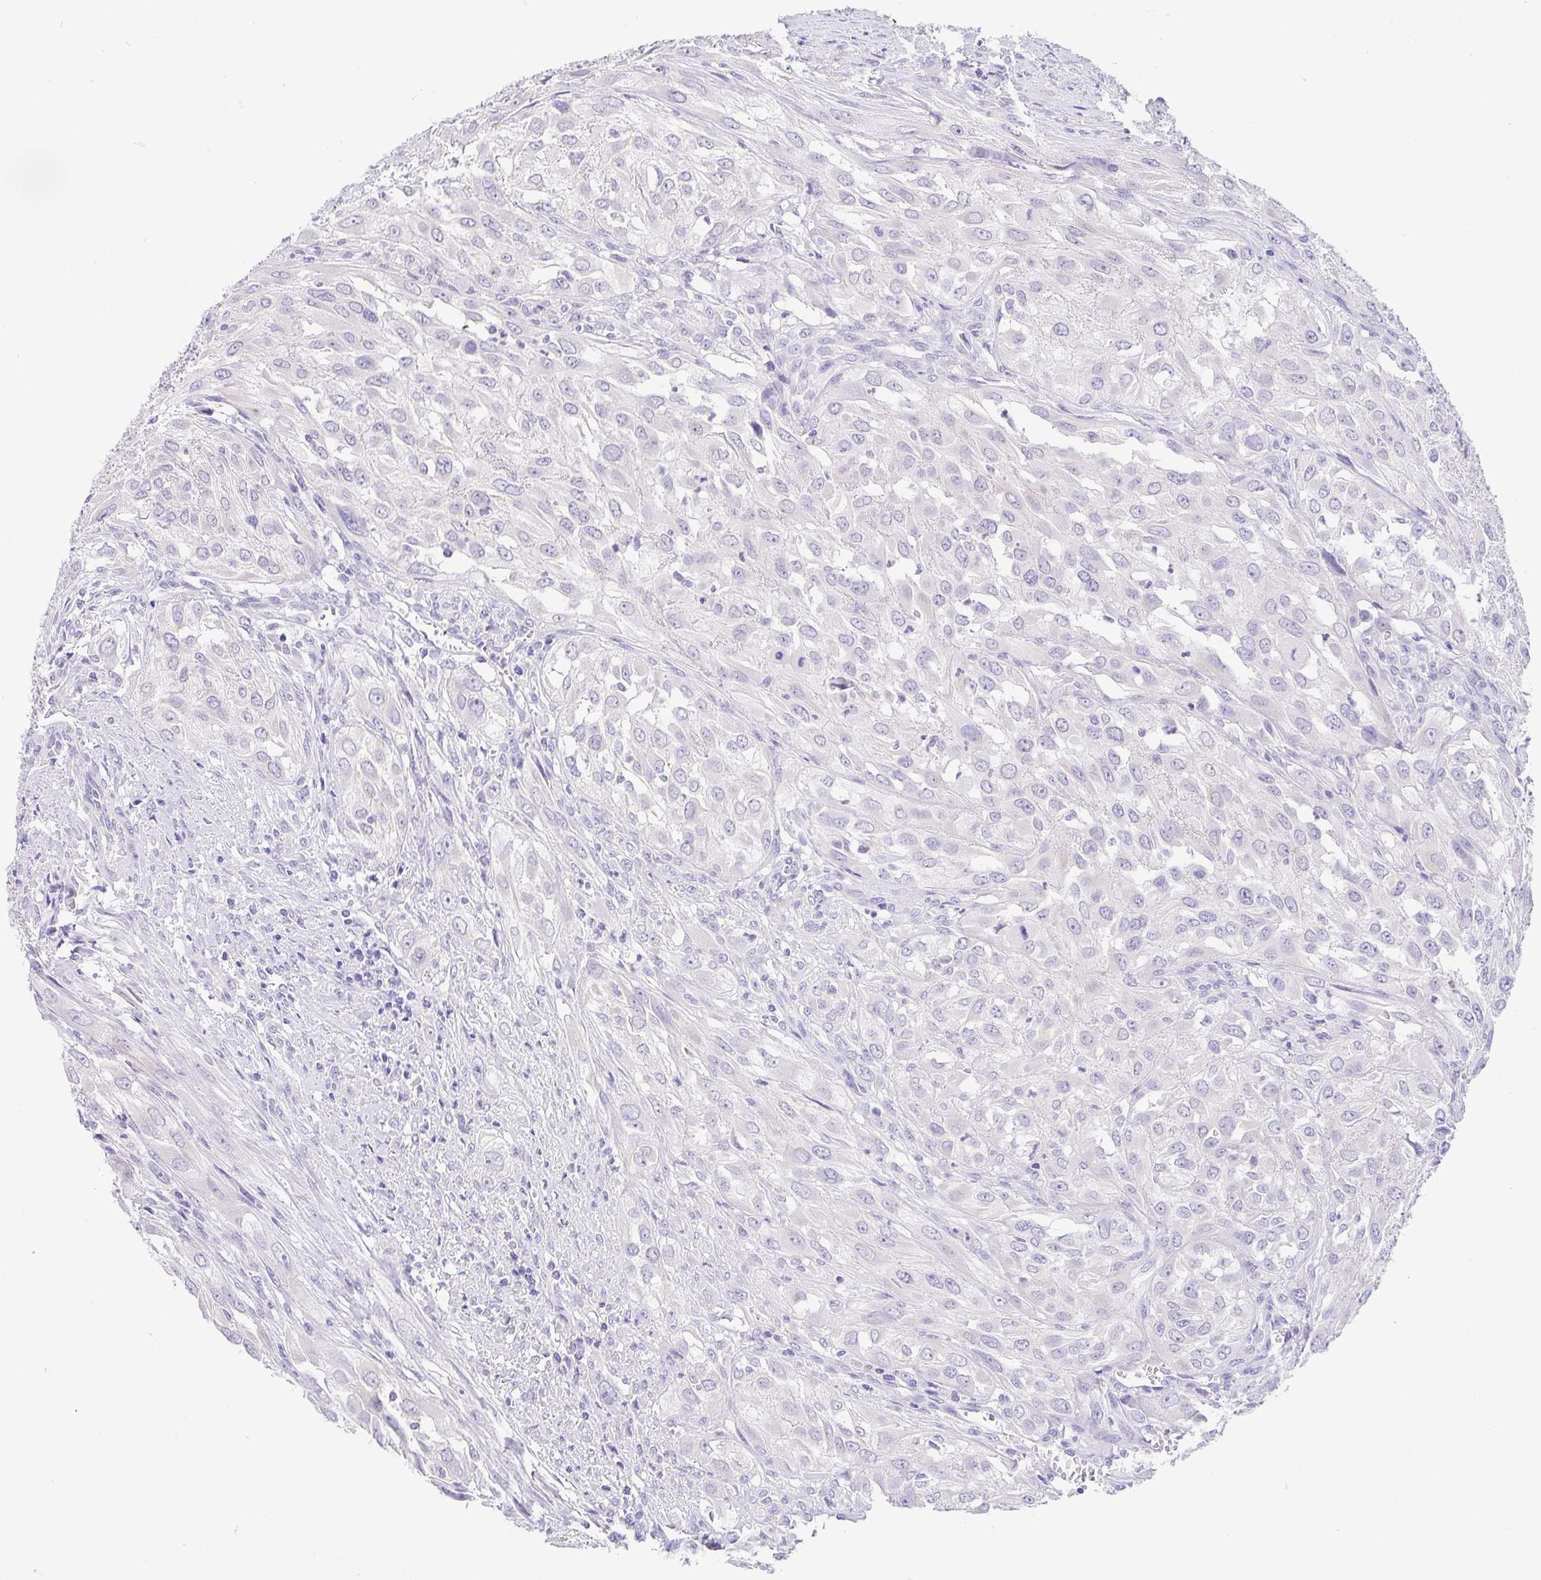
{"staining": {"intensity": "negative", "quantity": "none", "location": "none"}, "tissue": "urothelial cancer", "cell_type": "Tumor cells", "image_type": "cancer", "snomed": [{"axis": "morphology", "description": "Urothelial carcinoma, High grade"}, {"axis": "topography", "description": "Urinary bladder"}], "caption": "IHC of high-grade urothelial carcinoma reveals no expression in tumor cells.", "gene": "FABP3", "patient": {"sex": "male", "age": 67}}